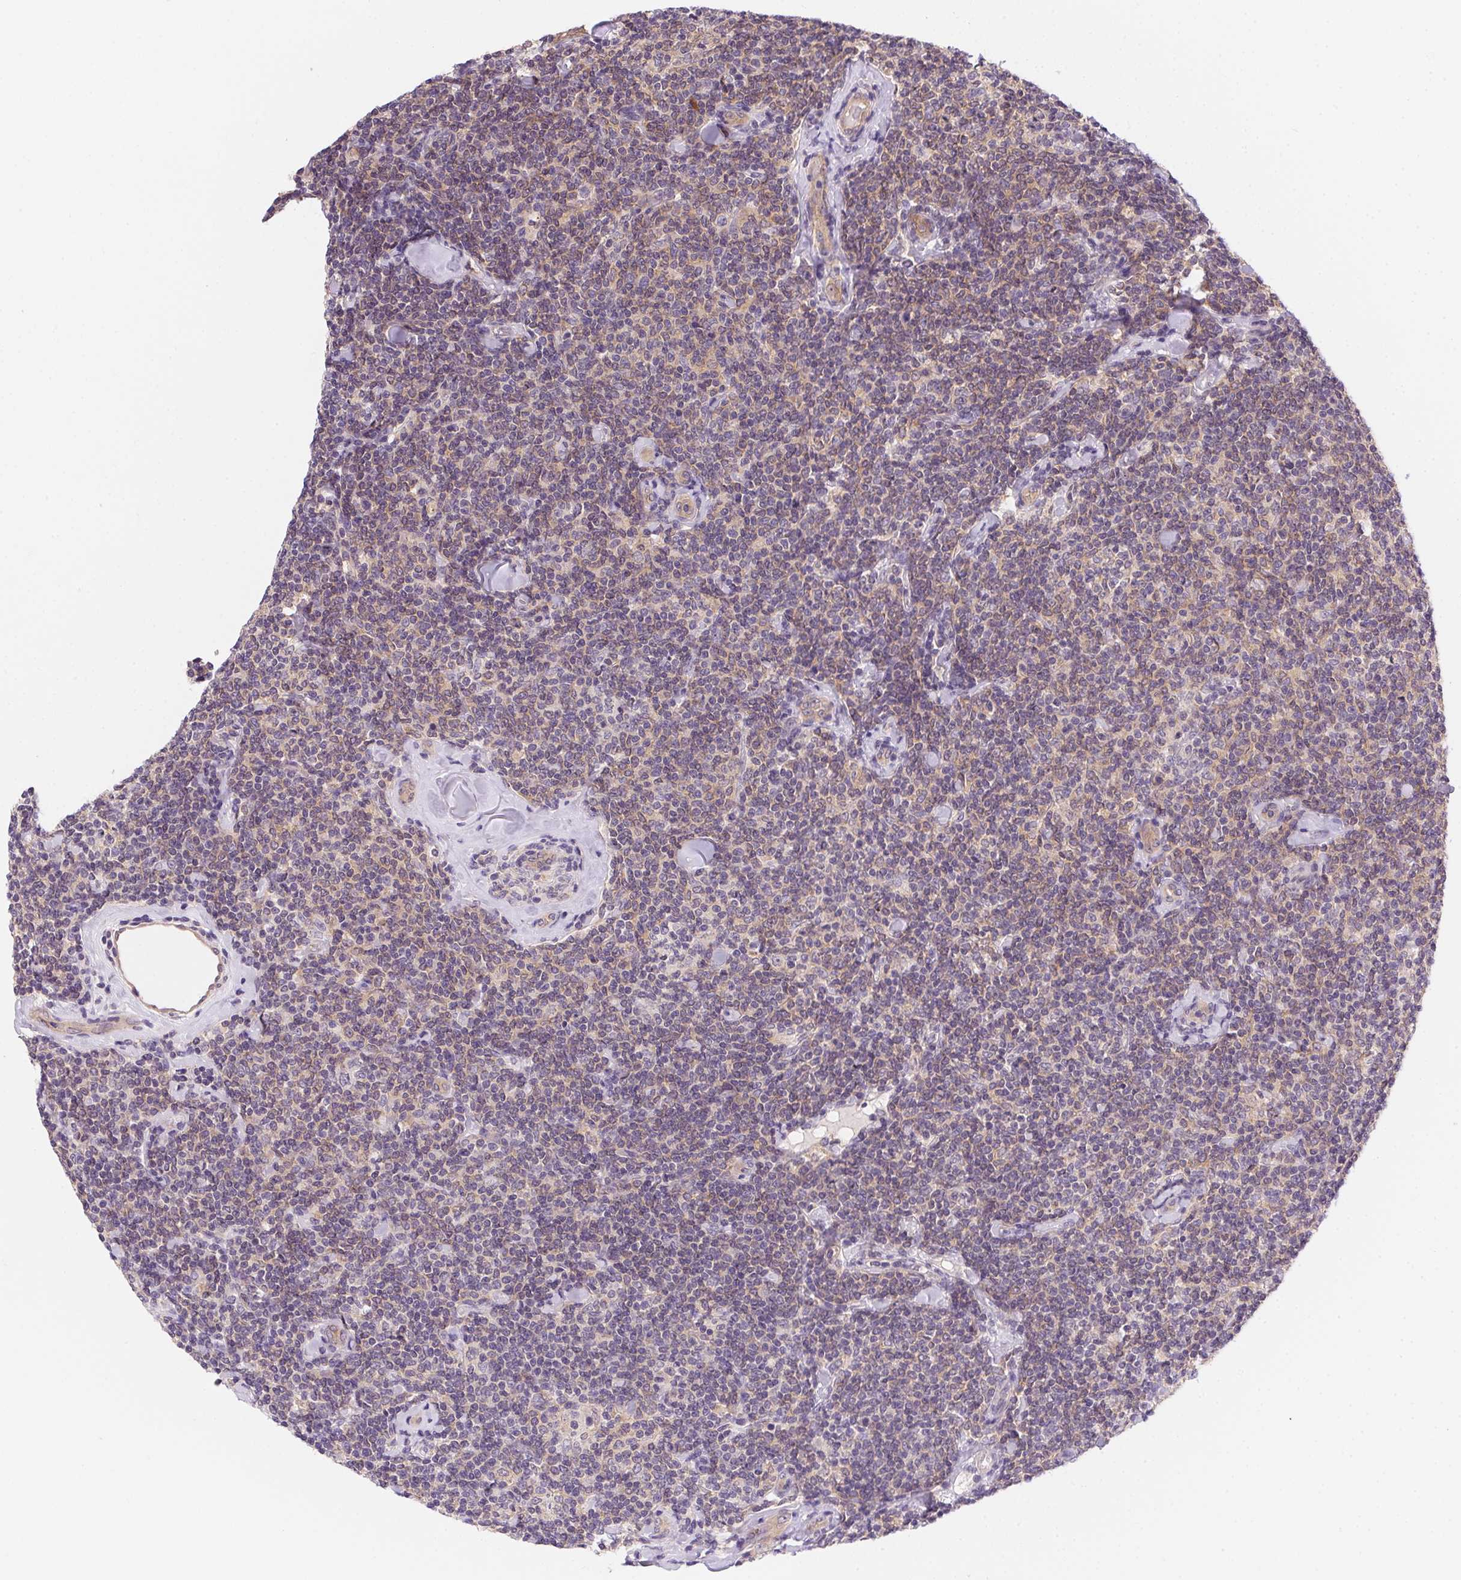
{"staining": {"intensity": "weak", "quantity": "<25%", "location": "cytoplasmic/membranous,nuclear"}, "tissue": "lymphoma", "cell_type": "Tumor cells", "image_type": "cancer", "snomed": [{"axis": "morphology", "description": "Malignant lymphoma, non-Hodgkin's type, Low grade"}, {"axis": "topography", "description": "Lymph node"}], "caption": "This is an IHC micrograph of human lymphoma. There is no staining in tumor cells.", "gene": "PRKAA1", "patient": {"sex": "female", "age": 56}}